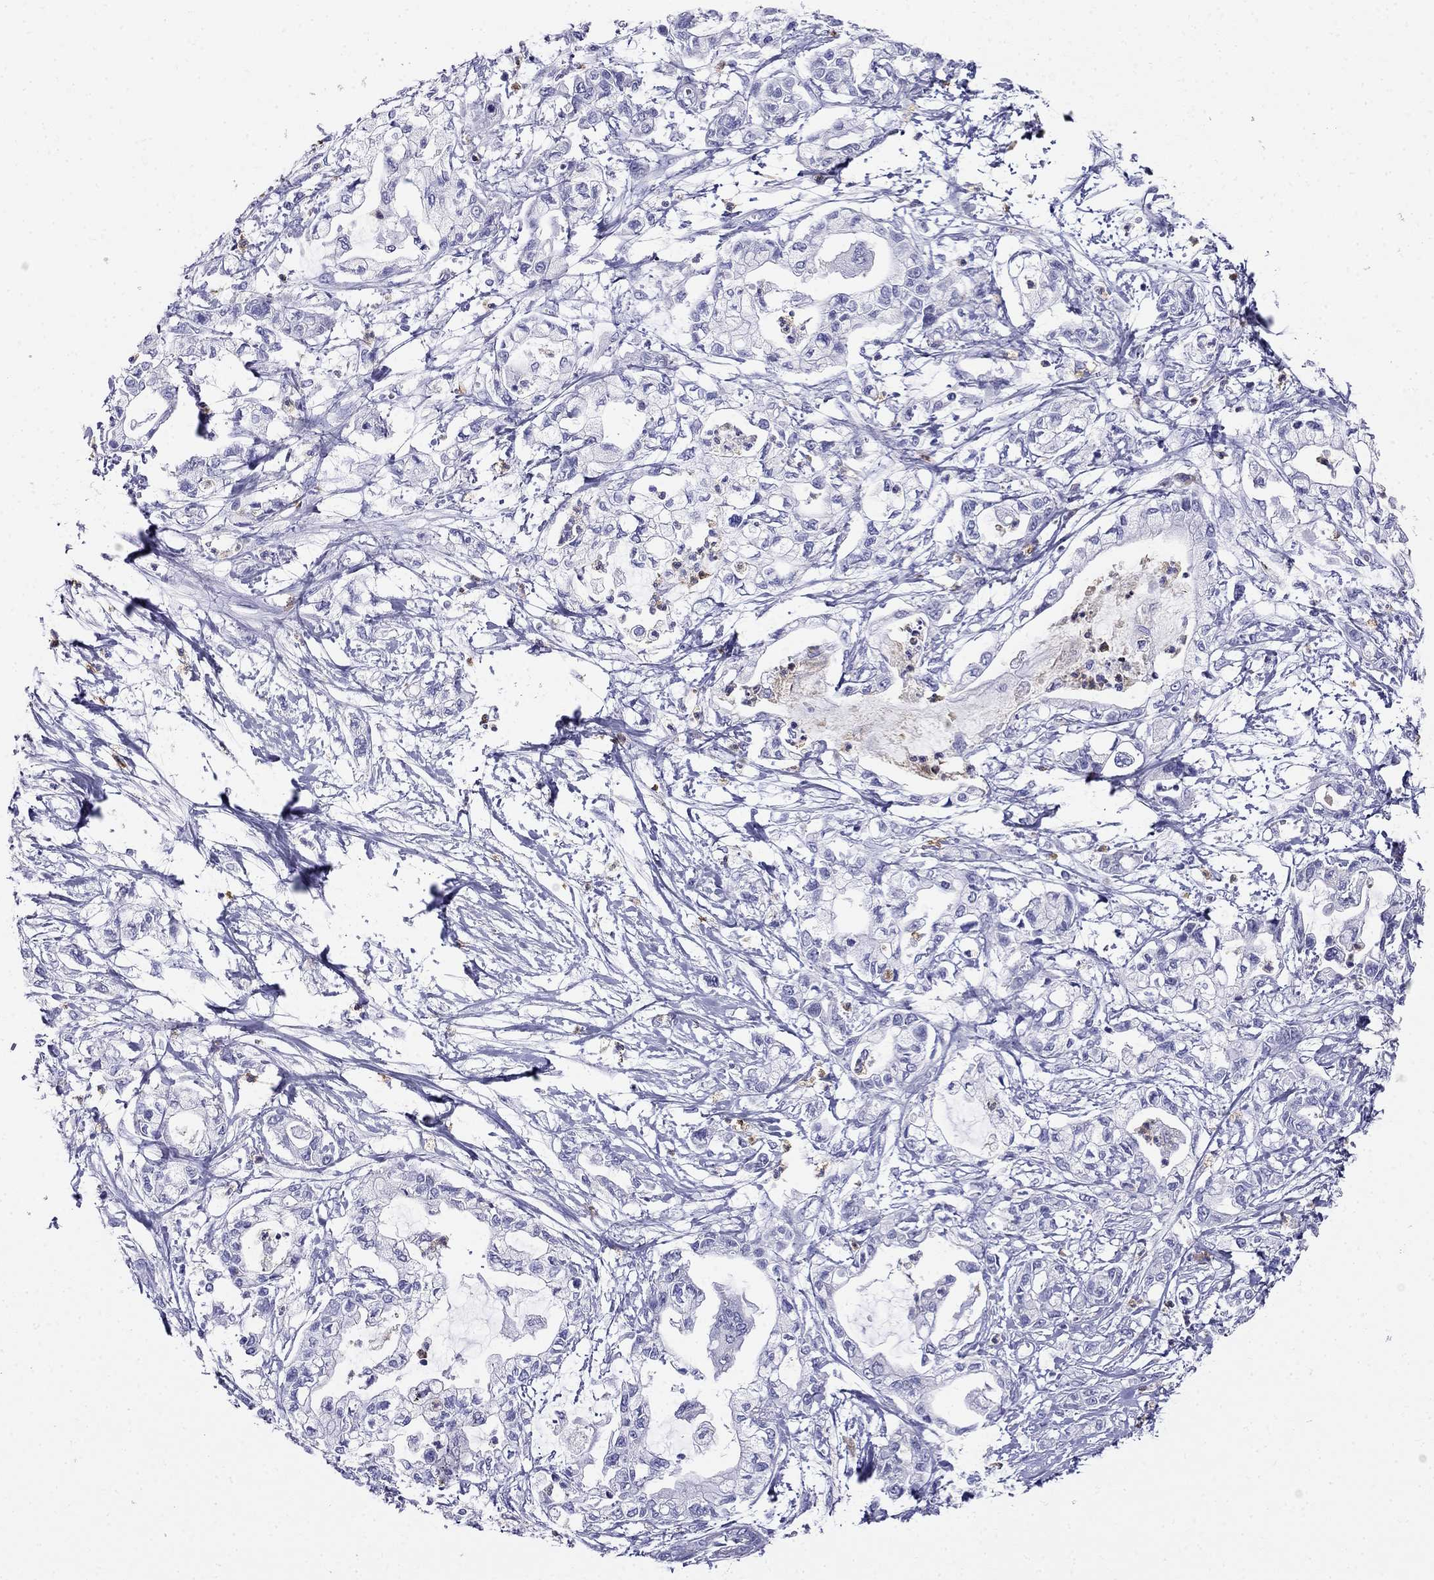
{"staining": {"intensity": "negative", "quantity": "none", "location": "none"}, "tissue": "pancreatic cancer", "cell_type": "Tumor cells", "image_type": "cancer", "snomed": [{"axis": "morphology", "description": "Adenocarcinoma, NOS"}, {"axis": "topography", "description": "Pancreas"}], "caption": "DAB (3,3'-diaminobenzidine) immunohistochemical staining of human pancreatic cancer exhibits no significant positivity in tumor cells.", "gene": "PPP1R36", "patient": {"sex": "male", "age": 54}}